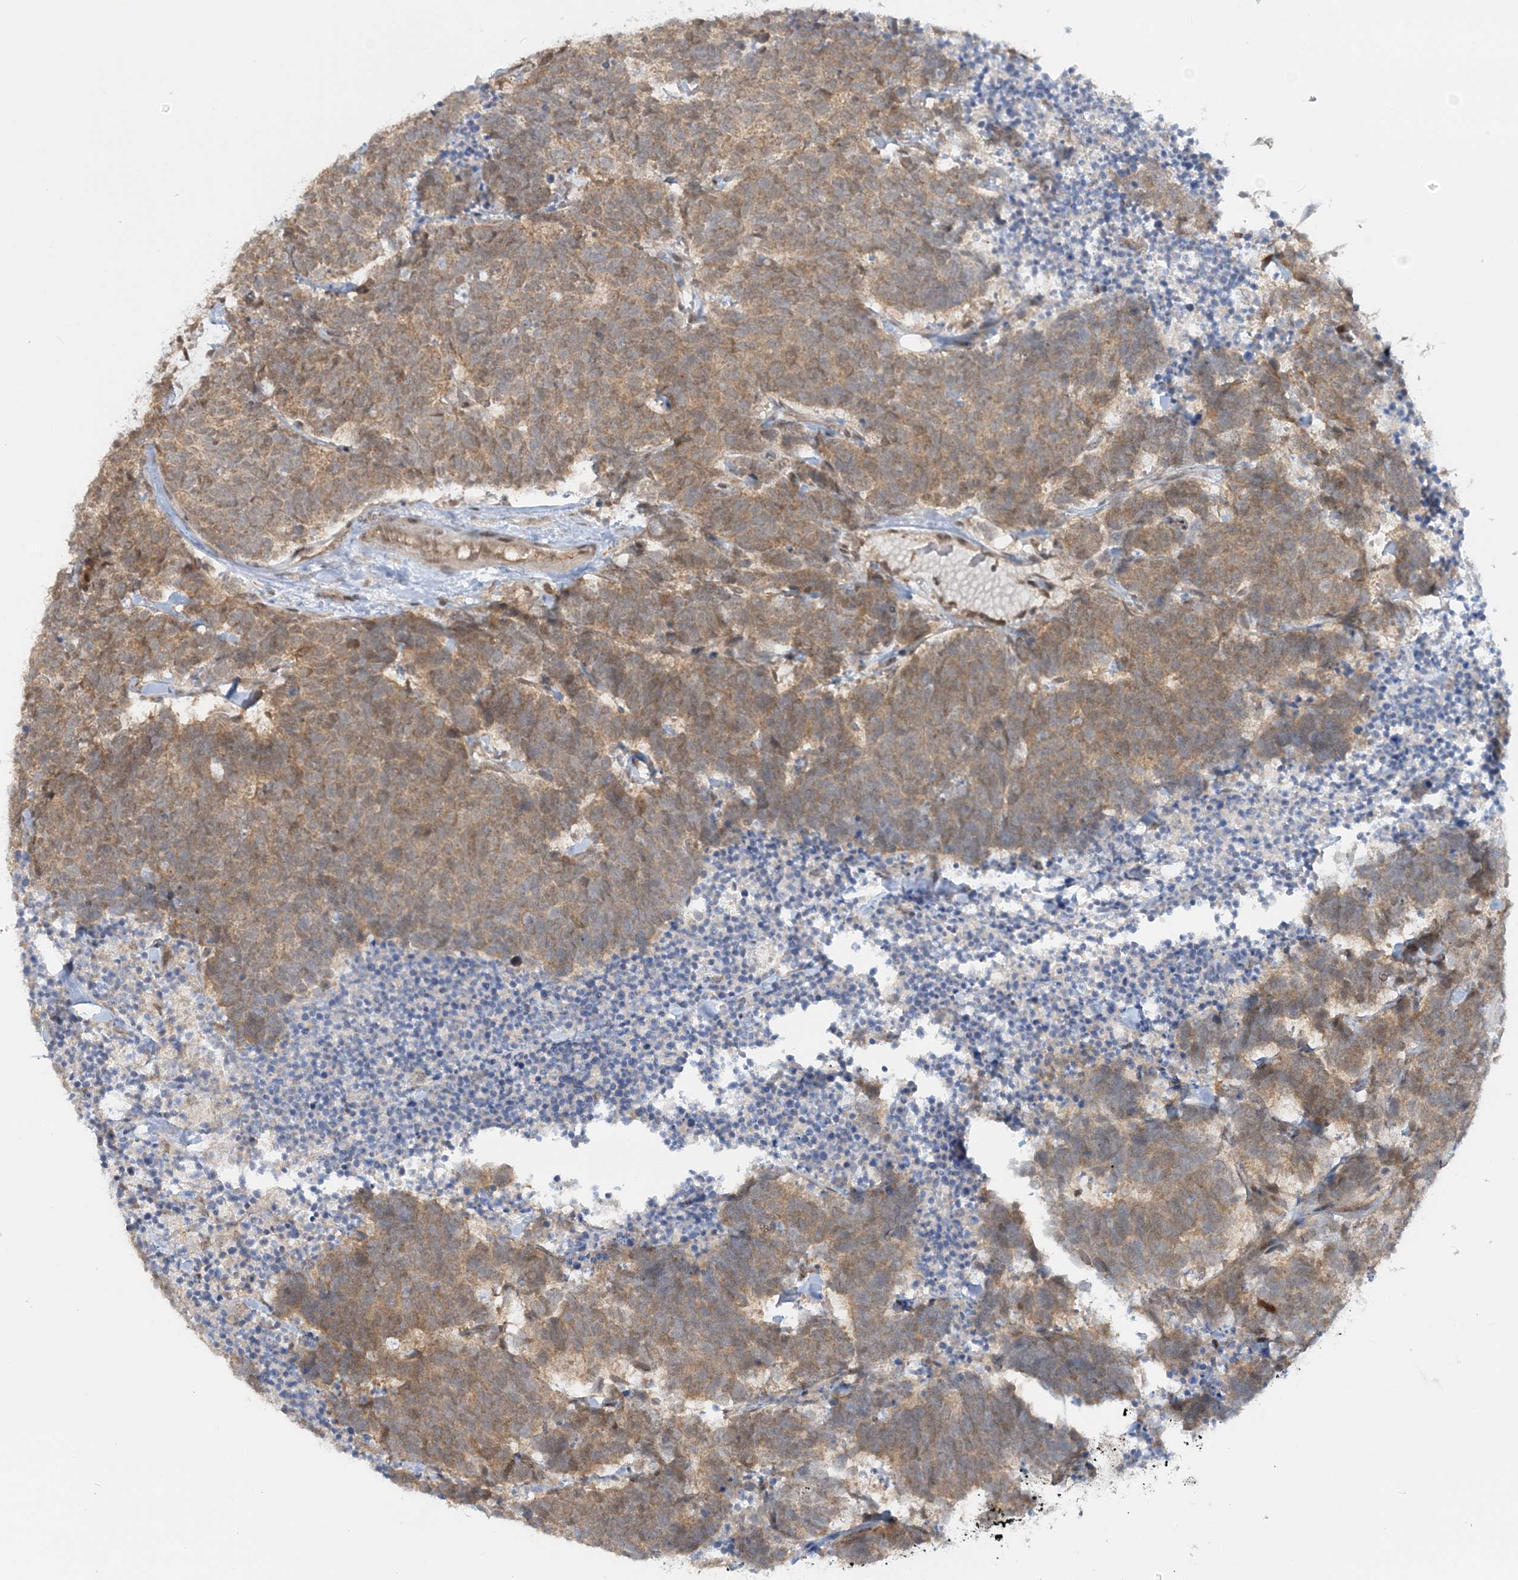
{"staining": {"intensity": "moderate", "quantity": ">75%", "location": "cytoplasmic/membranous"}, "tissue": "carcinoid", "cell_type": "Tumor cells", "image_type": "cancer", "snomed": [{"axis": "morphology", "description": "Carcinoma, NOS"}, {"axis": "morphology", "description": "Carcinoid, malignant, NOS"}, {"axis": "topography", "description": "Urinary bladder"}], "caption": "Brown immunohistochemical staining in malignant carcinoid displays moderate cytoplasmic/membranous expression in approximately >75% of tumor cells.", "gene": "ZFAND6", "patient": {"sex": "male", "age": 57}}